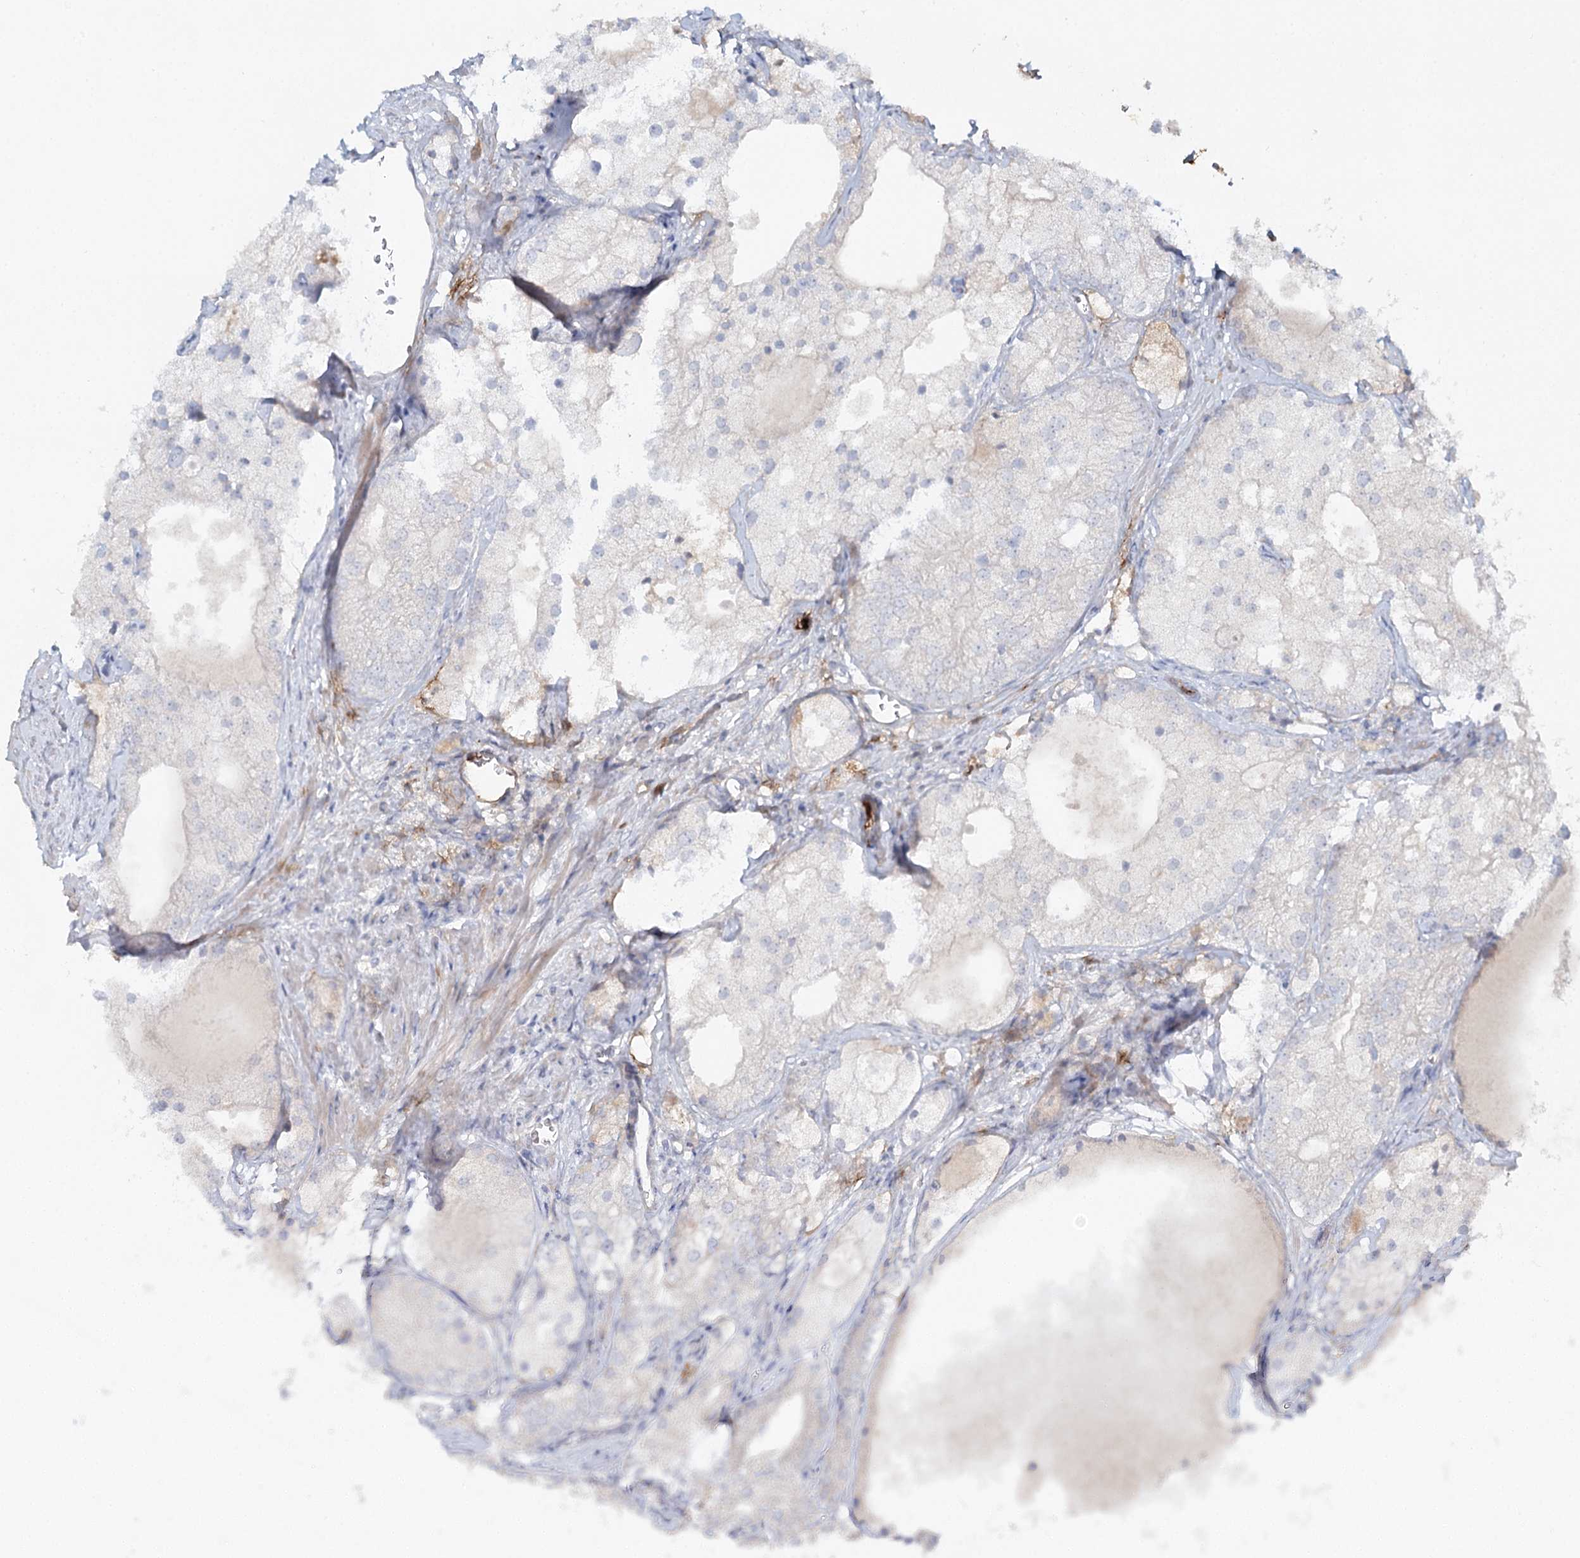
{"staining": {"intensity": "negative", "quantity": "none", "location": "none"}, "tissue": "prostate cancer", "cell_type": "Tumor cells", "image_type": "cancer", "snomed": [{"axis": "morphology", "description": "Adenocarcinoma, Low grade"}, {"axis": "topography", "description": "Prostate"}], "caption": "Image shows no protein positivity in tumor cells of prostate cancer tissue.", "gene": "ALKBH8", "patient": {"sex": "male", "age": 69}}